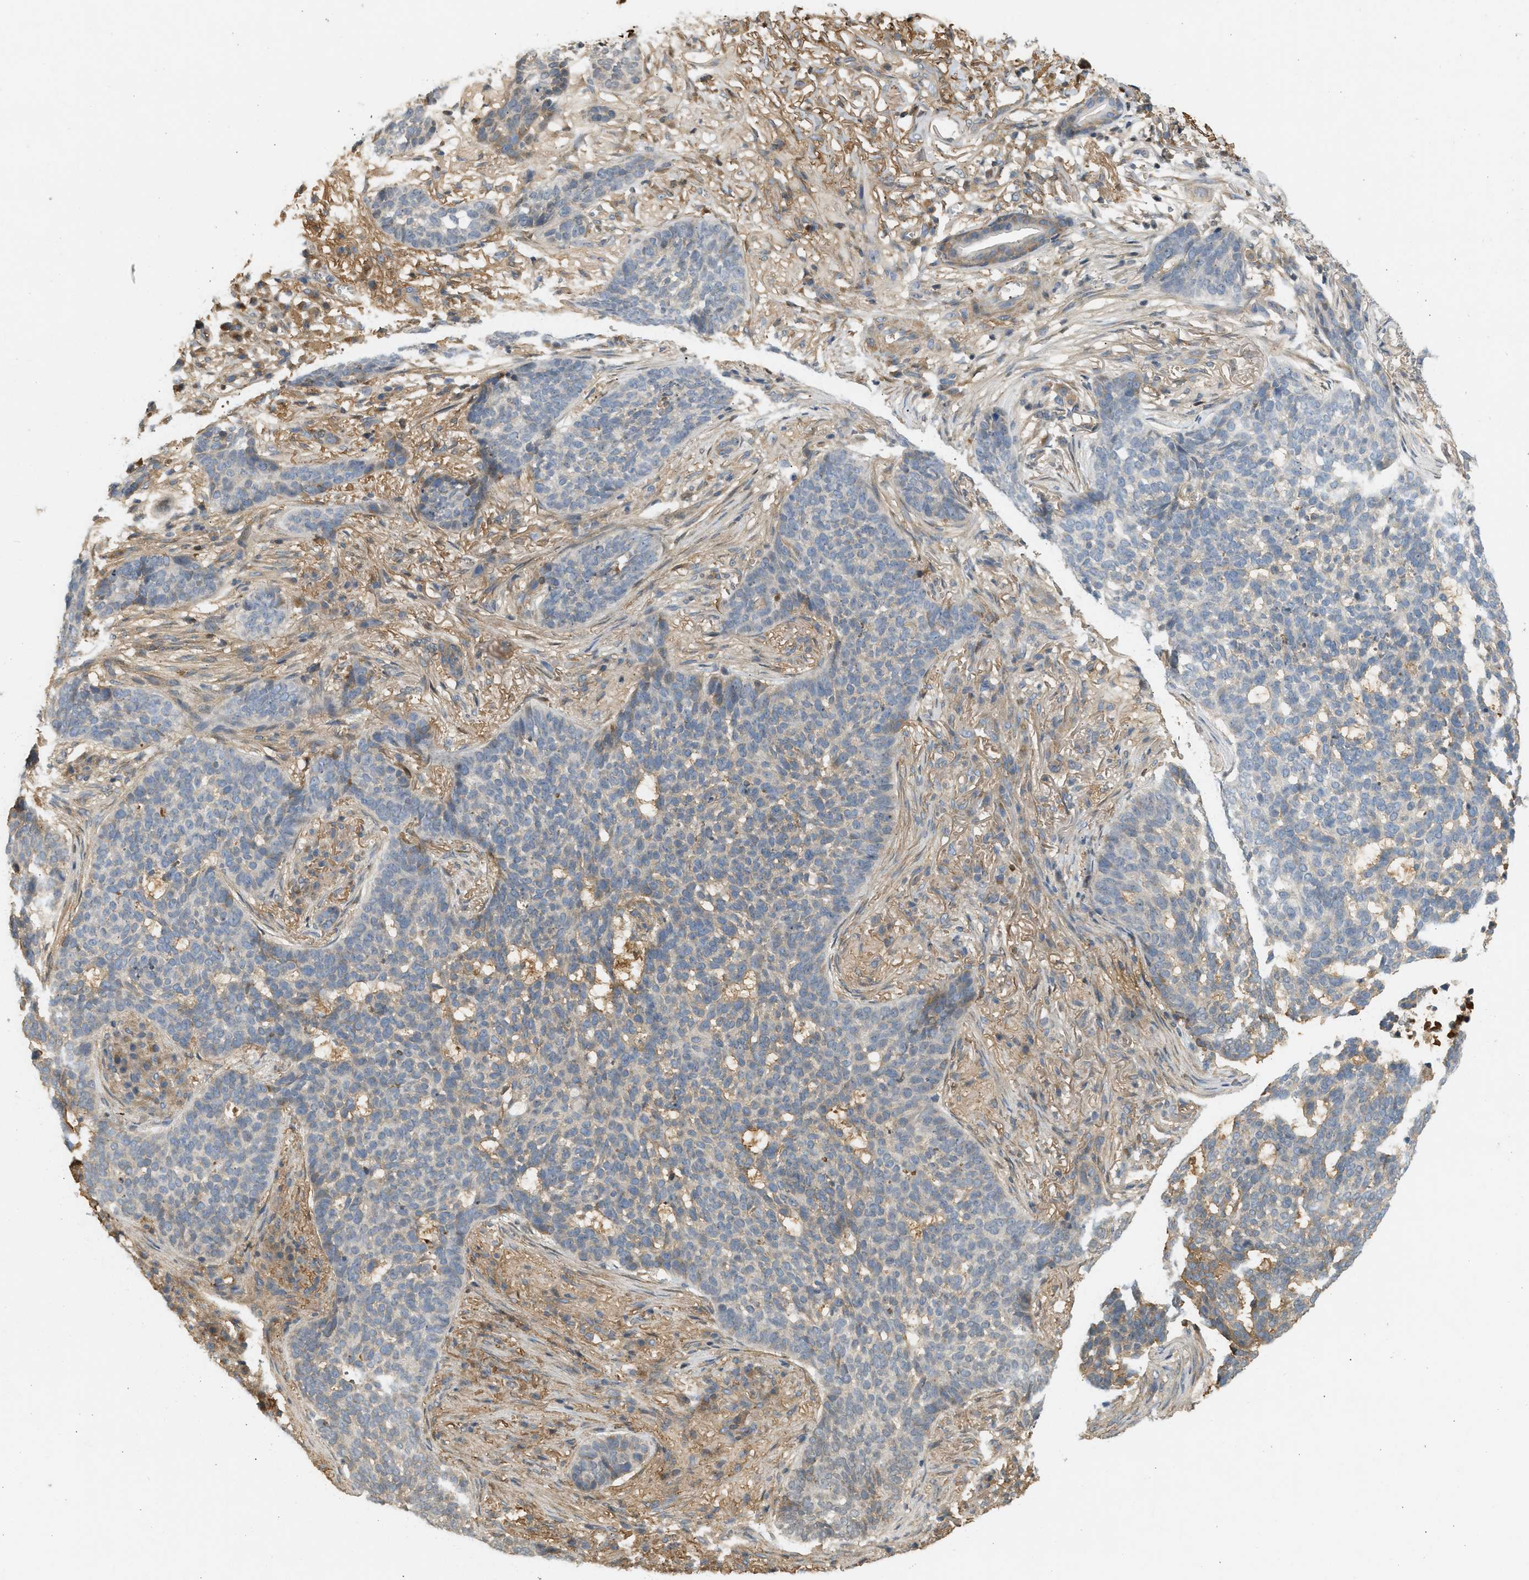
{"staining": {"intensity": "weak", "quantity": "<25%", "location": "cytoplasmic/membranous"}, "tissue": "skin cancer", "cell_type": "Tumor cells", "image_type": "cancer", "snomed": [{"axis": "morphology", "description": "Basal cell carcinoma"}, {"axis": "topography", "description": "Skin"}], "caption": "High magnification brightfield microscopy of skin basal cell carcinoma stained with DAB (3,3'-diaminobenzidine) (brown) and counterstained with hematoxylin (blue): tumor cells show no significant expression.", "gene": "F8", "patient": {"sex": "male", "age": 85}}